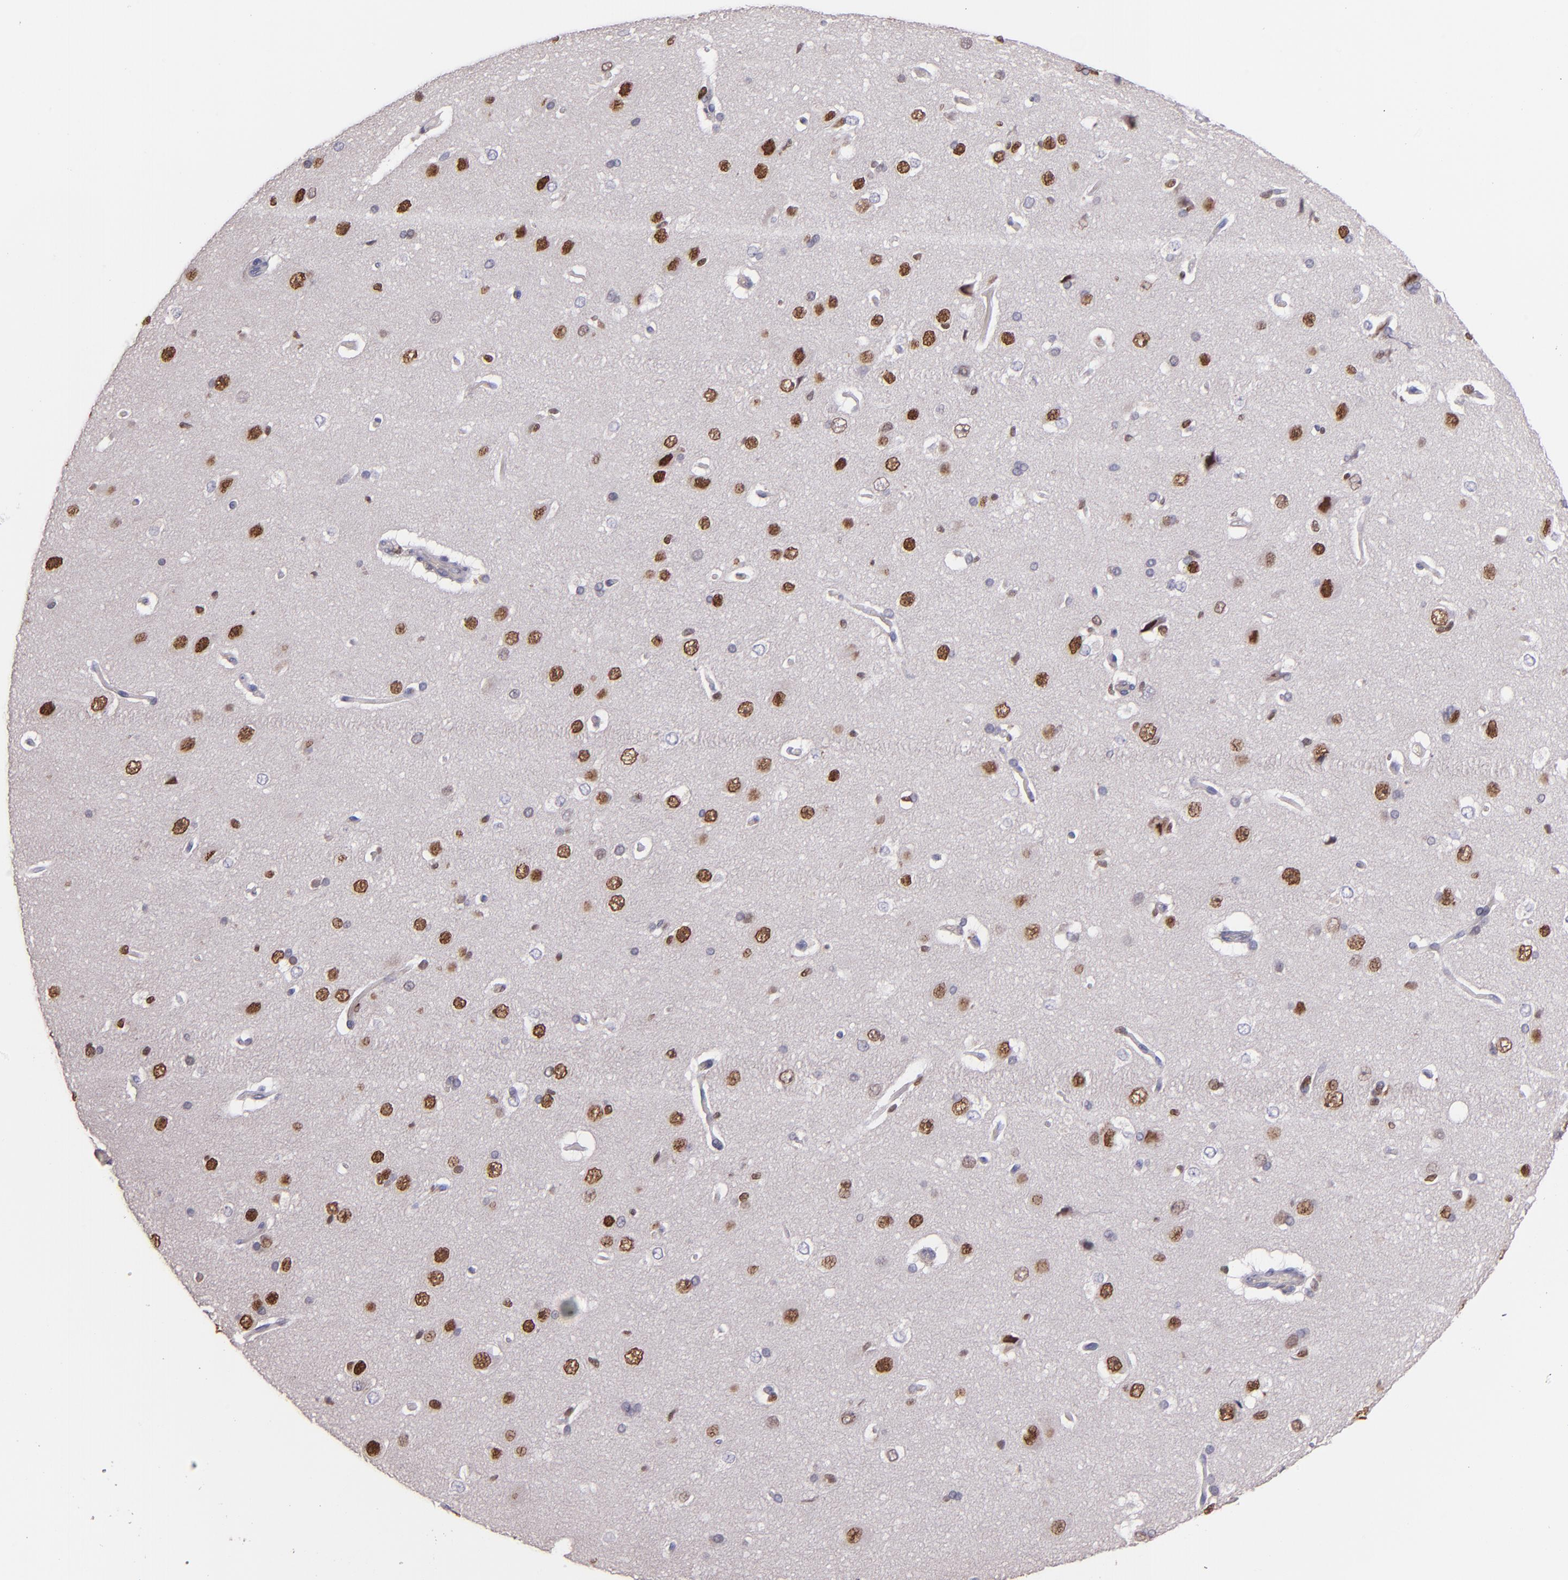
{"staining": {"intensity": "negative", "quantity": "none", "location": "none"}, "tissue": "cerebral cortex", "cell_type": "Endothelial cells", "image_type": "normal", "snomed": [{"axis": "morphology", "description": "Normal tissue, NOS"}, {"axis": "topography", "description": "Cerebral cortex"}], "caption": "This is a histopathology image of IHC staining of normal cerebral cortex, which shows no staining in endothelial cells.", "gene": "NUP62CL", "patient": {"sex": "female", "age": 45}}